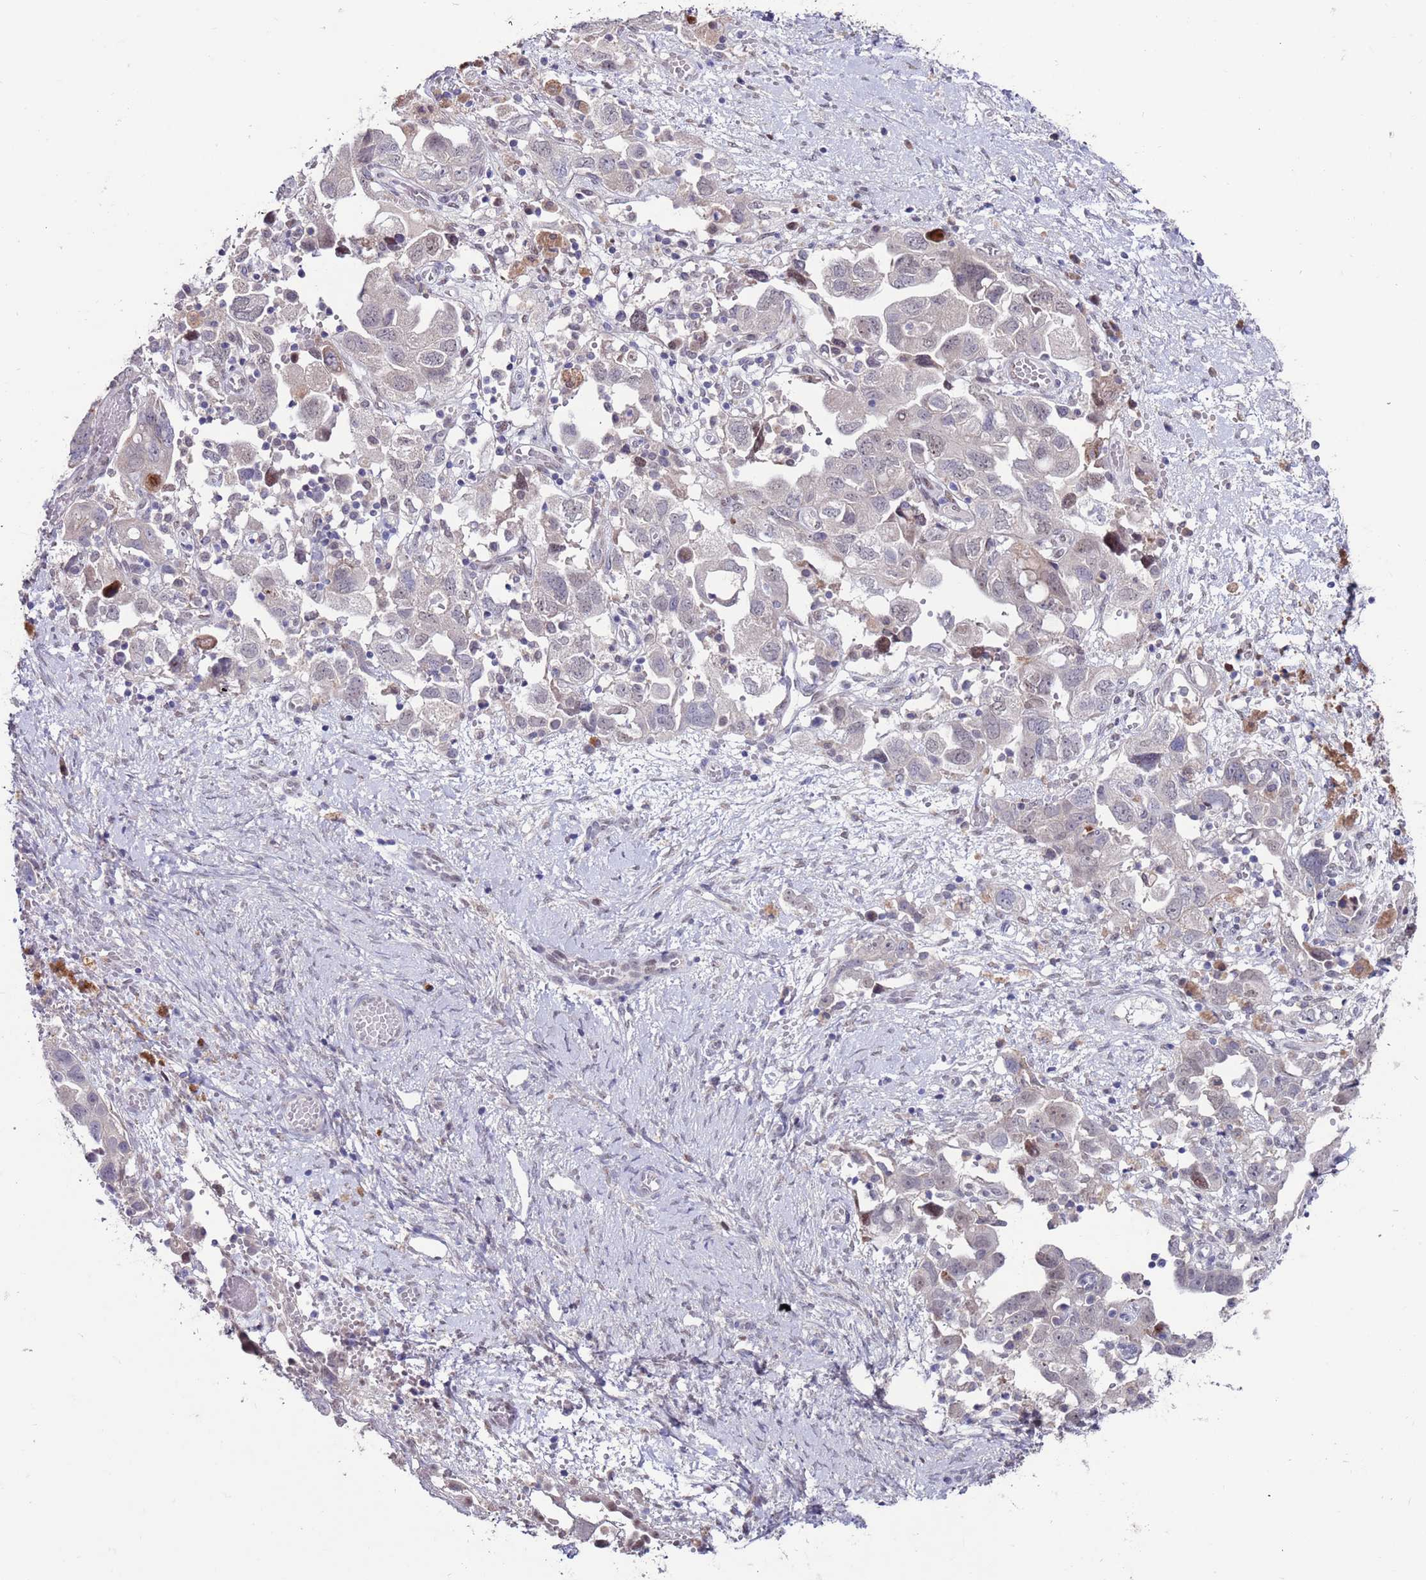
{"staining": {"intensity": "negative", "quantity": "none", "location": "none"}, "tissue": "ovarian cancer", "cell_type": "Tumor cells", "image_type": "cancer", "snomed": [{"axis": "morphology", "description": "Carcinoma, NOS"}, {"axis": "morphology", "description": "Cystadenocarcinoma, serous, NOS"}, {"axis": "topography", "description": "Ovary"}], "caption": "High magnification brightfield microscopy of serous cystadenocarcinoma (ovarian) stained with DAB (3,3'-diaminobenzidine) (brown) and counterstained with hematoxylin (blue): tumor cells show no significant staining.", "gene": "FBXO27", "patient": {"sex": "female", "age": 69}}